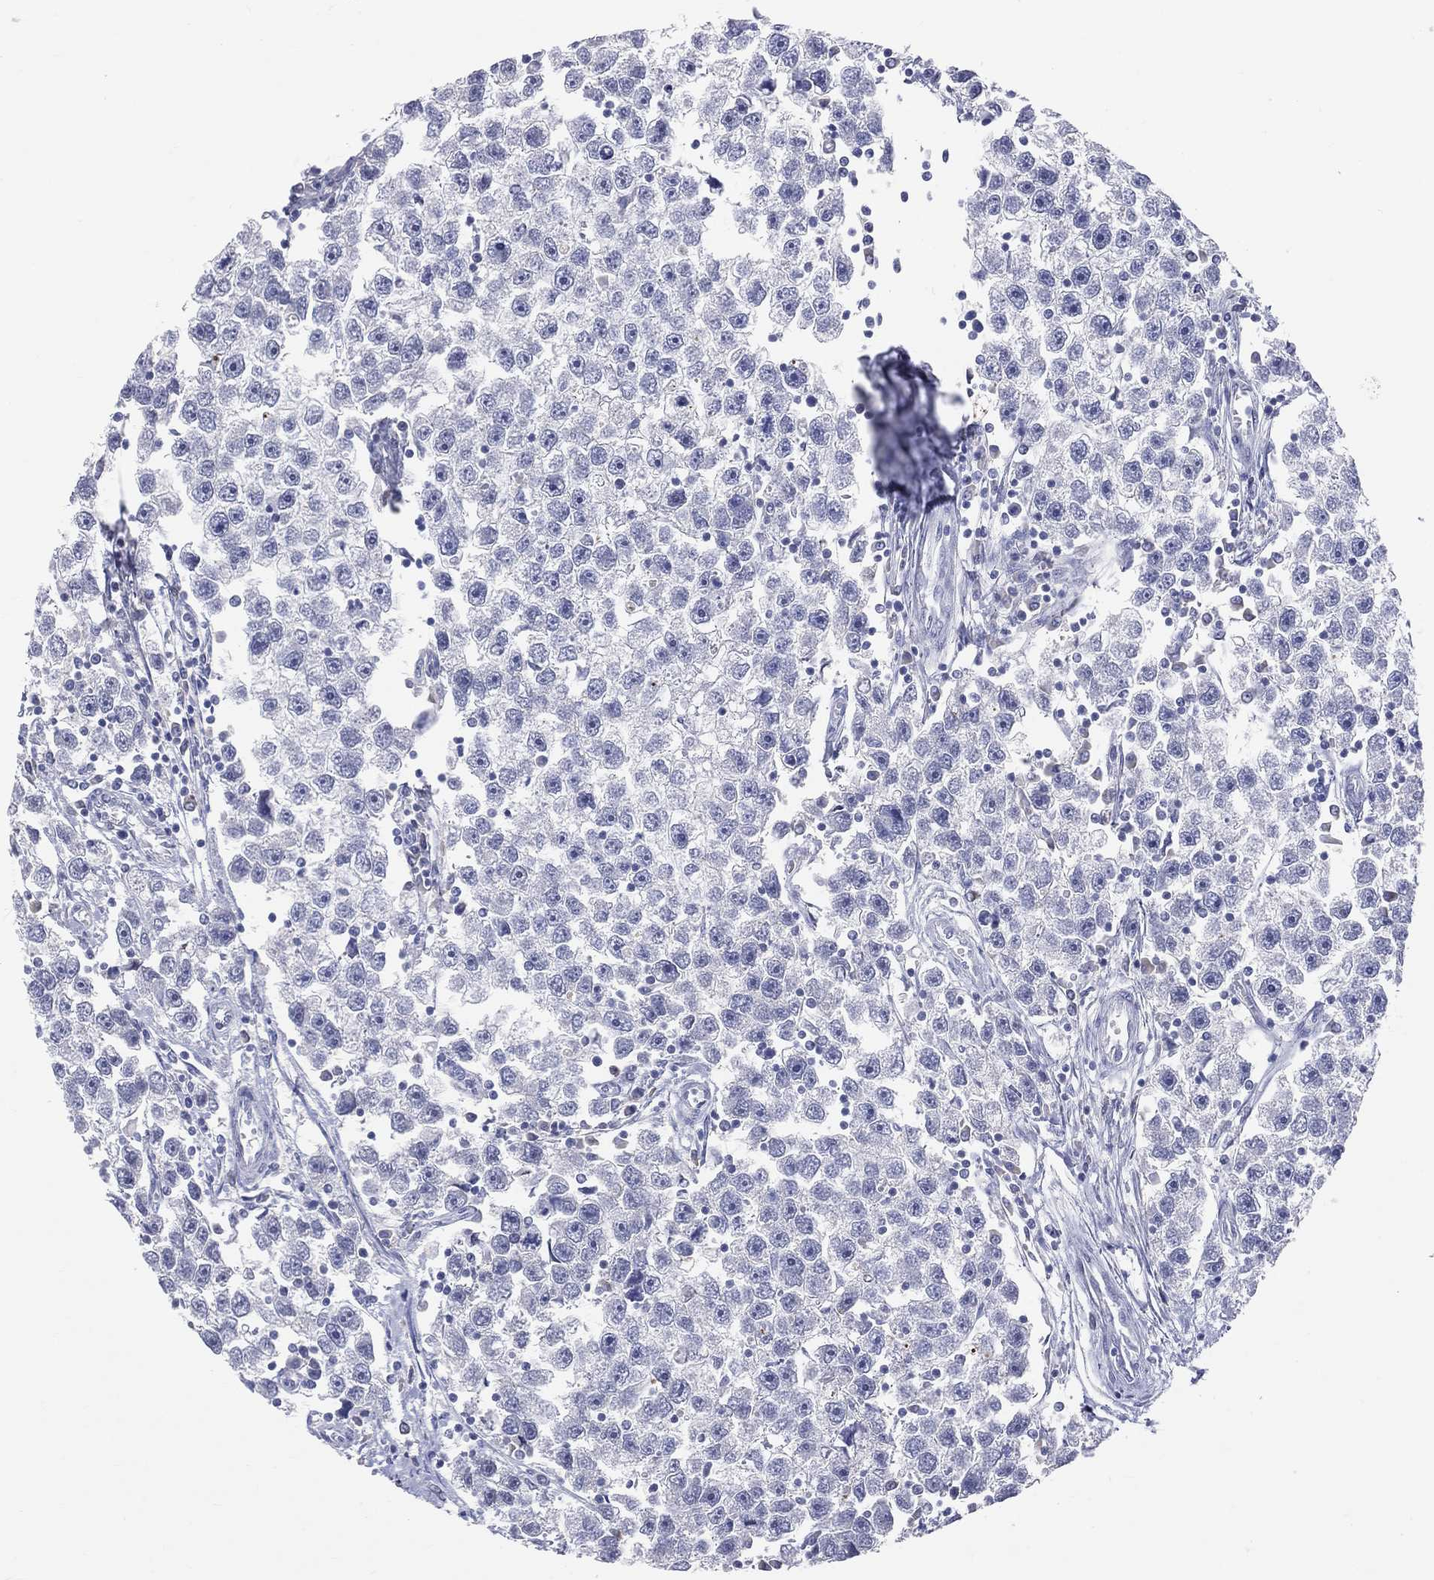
{"staining": {"intensity": "negative", "quantity": "none", "location": "none"}, "tissue": "testis cancer", "cell_type": "Tumor cells", "image_type": "cancer", "snomed": [{"axis": "morphology", "description": "Seminoma, NOS"}, {"axis": "topography", "description": "Testis"}], "caption": "Immunohistochemical staining of testis cancer displays no significant staining in tumor cells.", "gene": "LAT", "patient": {"sex": "male", "age": 30}}